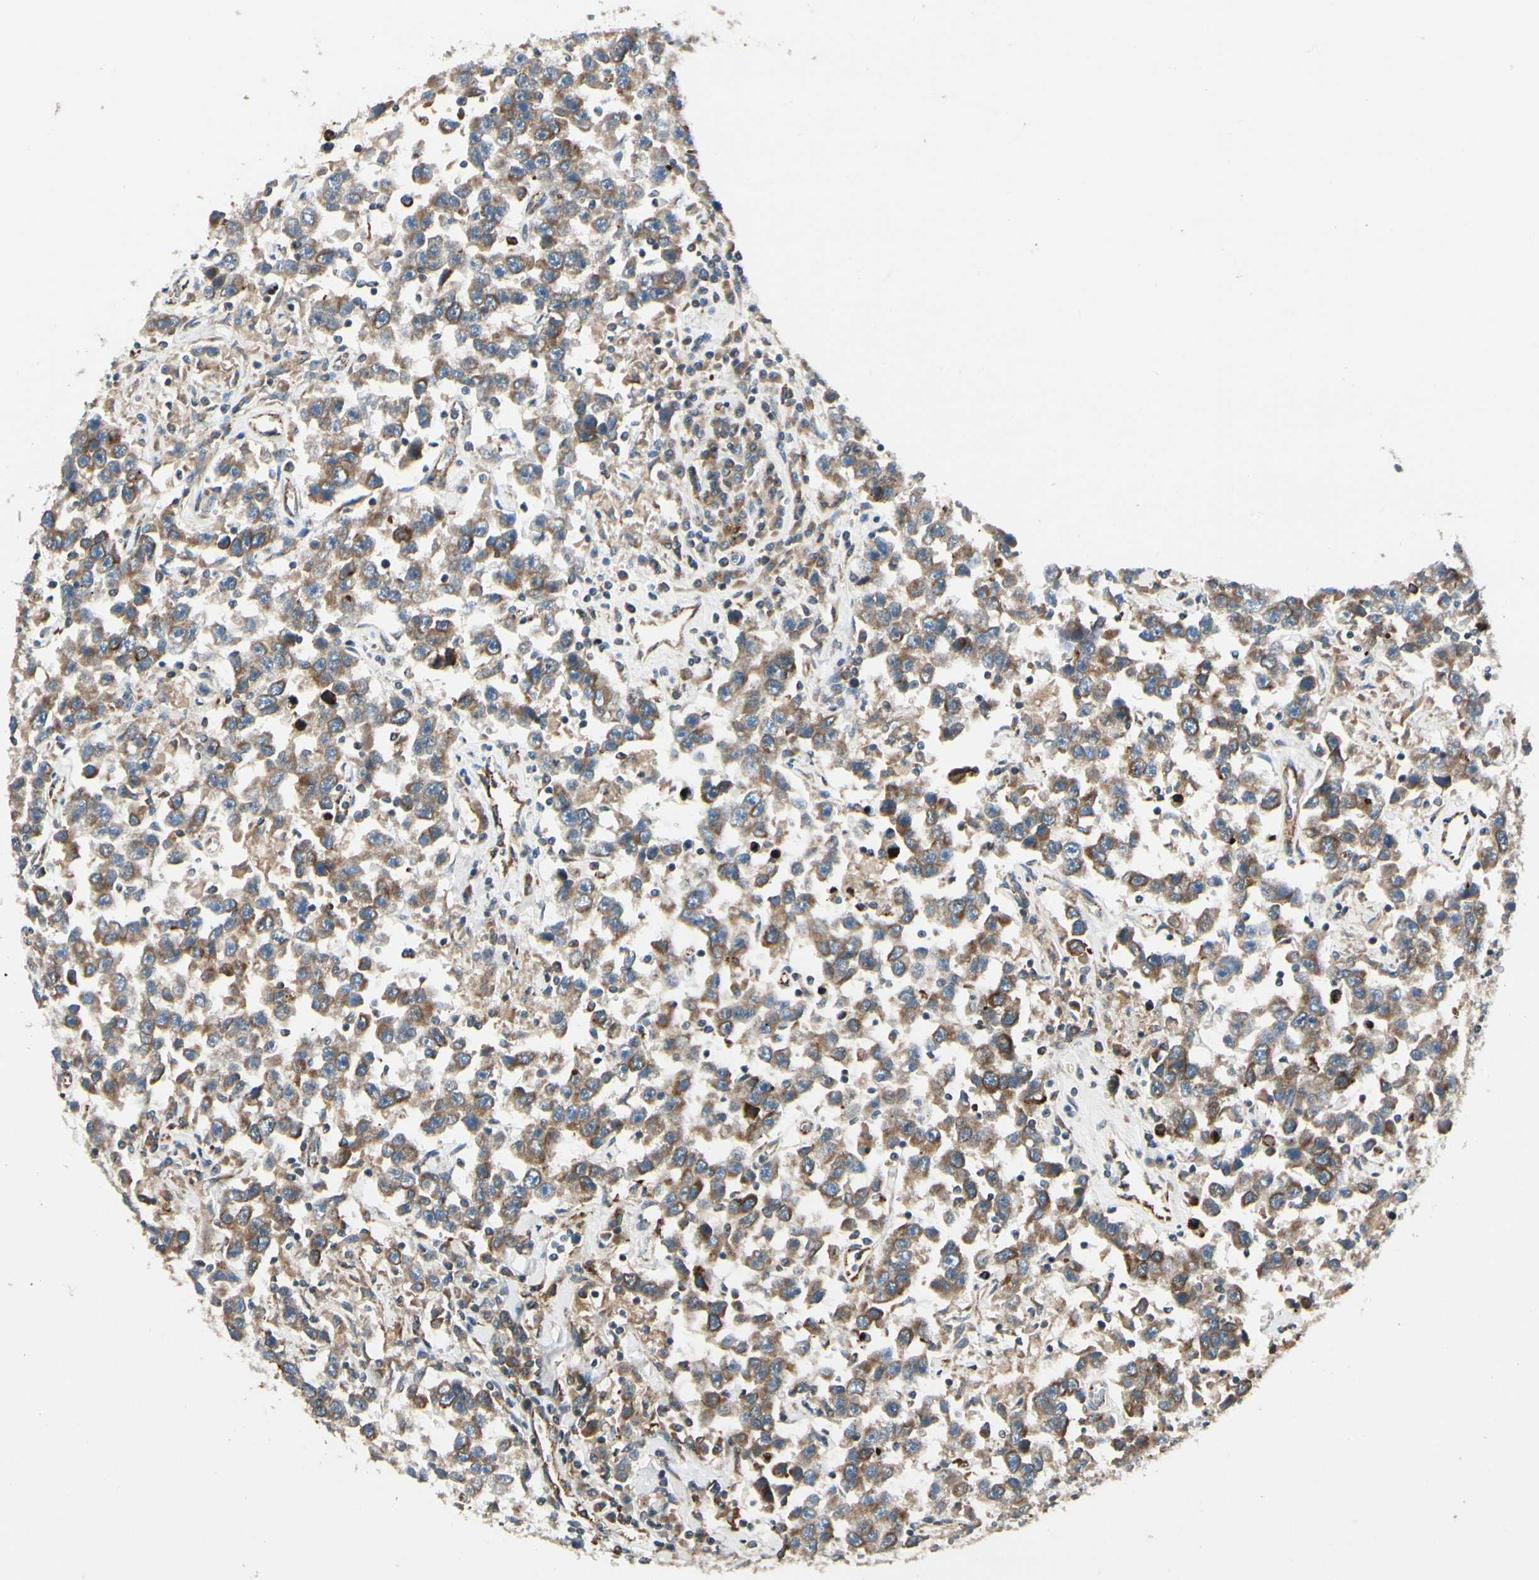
{"staining": {"intensity": "moderate", "quantity": ">75%", "location": "cytoplasmic/membranous"}, "tissue": "testis cancer", "cell_type": "Tumor cells", "image_type": "cancer", "snomed": [{"axis": "morphology", "description": "Seminoma, NOS"}, {"axis": "topography", "description": "Testis"}], "caption": "Immunohistochemical staining of seminoma (testis) exhibits moderate cytoplasmic/membranous protein staining in approximately >75% of tumor cells.", "gene": "MRPL9", "patient": {"sex": "male", "age": 41}}